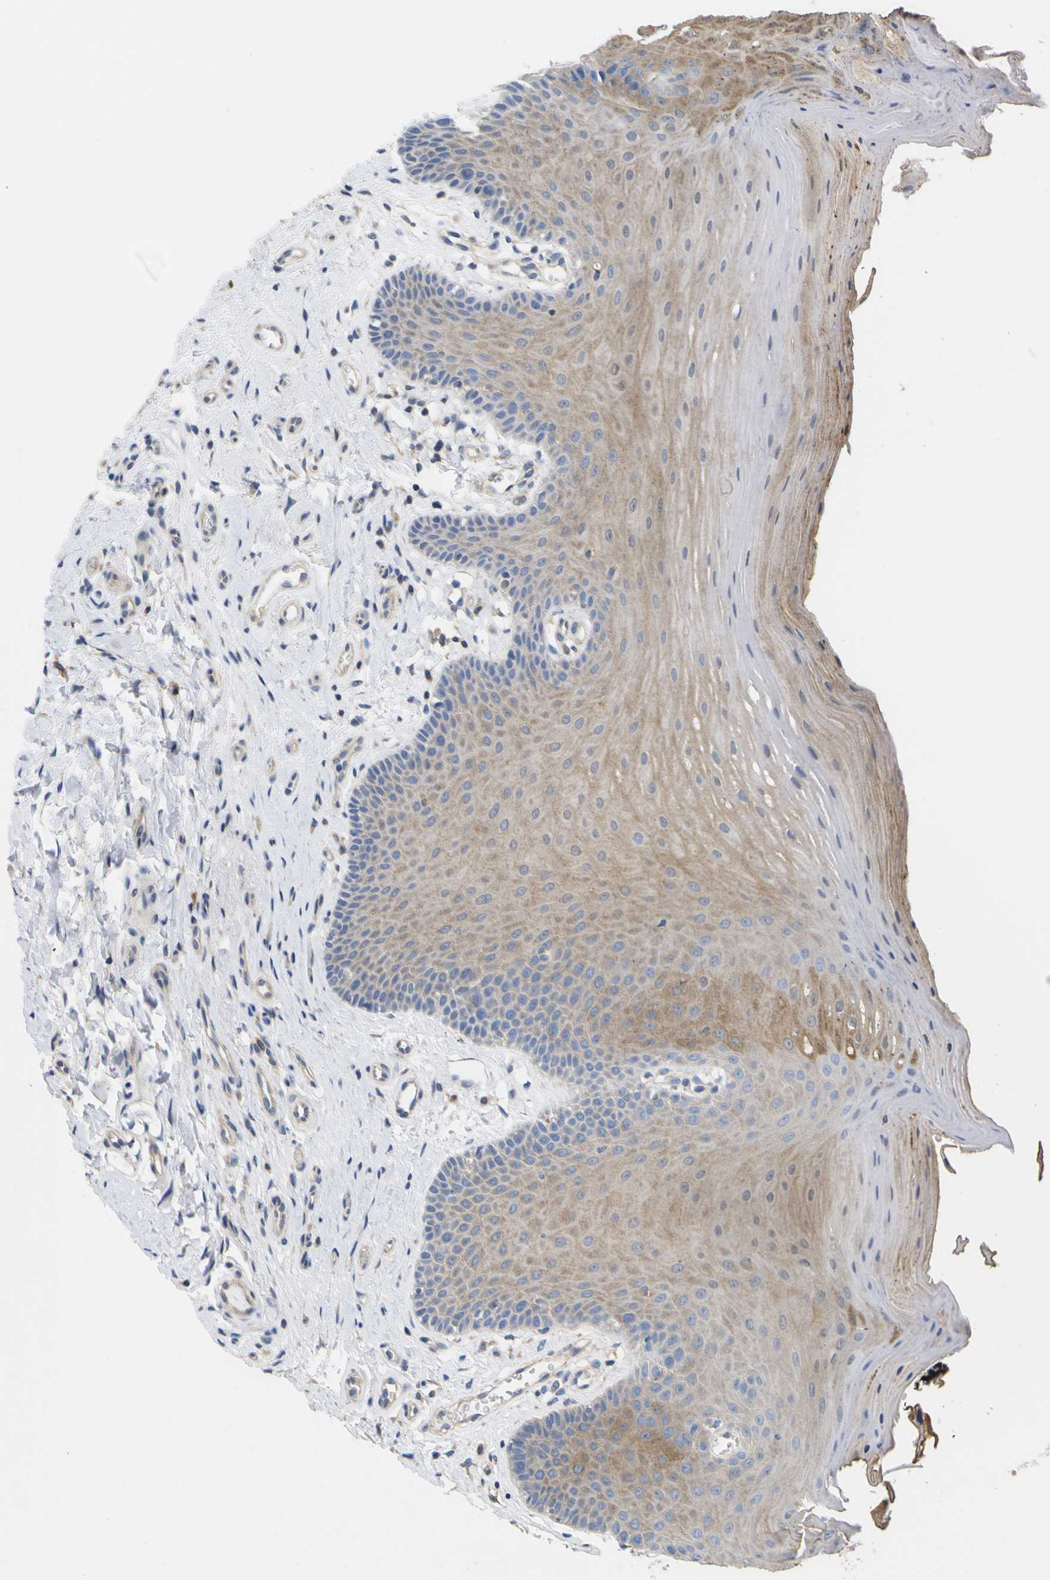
{"staining": {"intensity": "moderate", "quantity": ">75%", "location": "cytoplasmic/membranous"}, "tissue": "oral mucosa", "cell_type": "Squamous epithelial cells", "image_type": "normal", "snomed": [{"axis": "morphology", "description": "Normal tissue, NOS"}, {"axis": "topography", "description": "Skeletal muscle"}, {"axis": "topography", "description": "Oral tissue"}], "caption": "Moderate cytoplasmic/membranous protein positivity is seen in about >75% of squamous epithelial cells in oral mucosa.", "gene": "USH1C", "patient": {"sex": "male", "age": 58}}